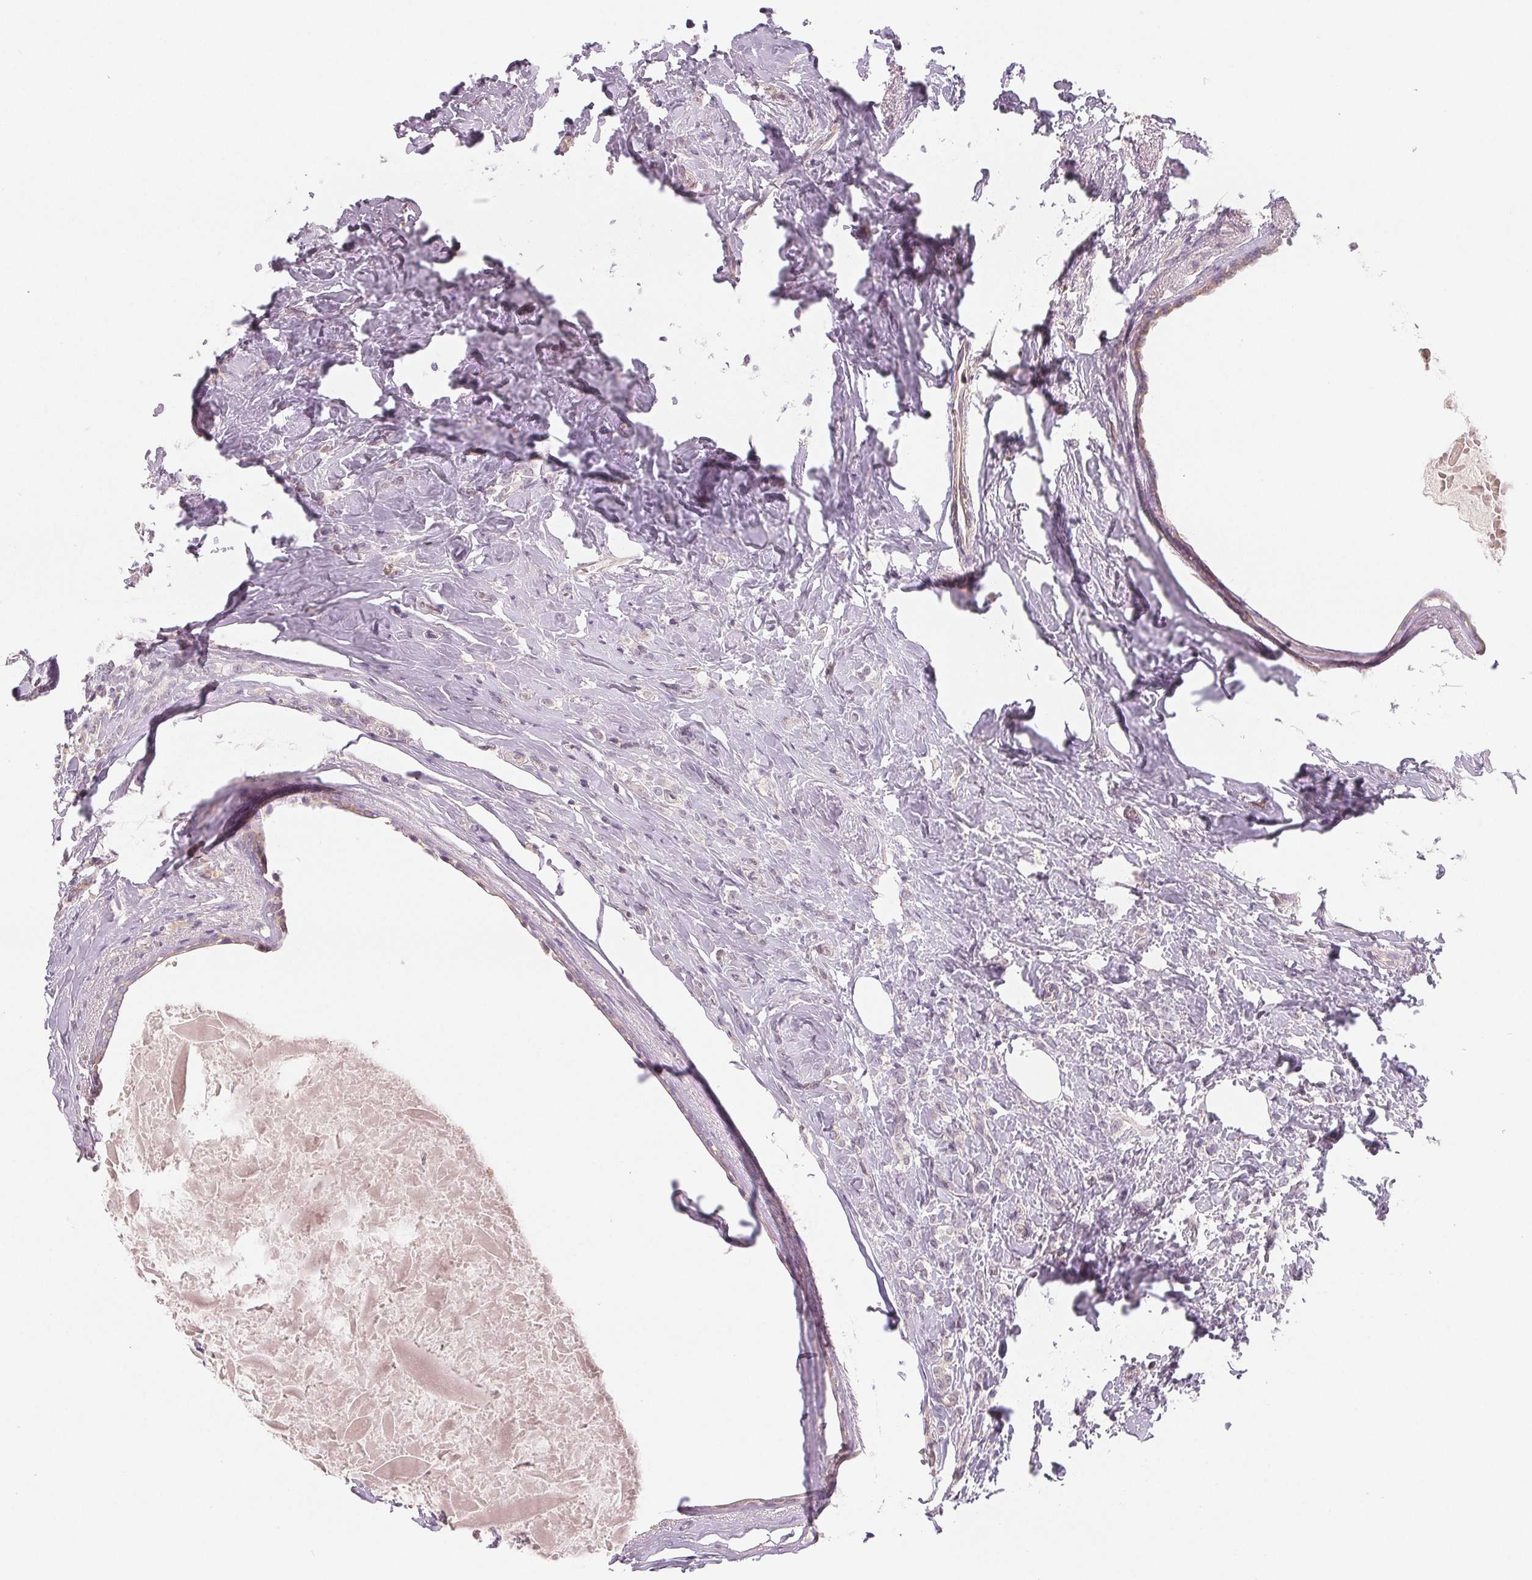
{"staining": {"intensity": "negative", "quantity": "none", "location": "none"}, "tissue": "breast cancer", "cell_type": "Tumor cells", "image_type": "cancer", "snomed": [{"axis": "morphology", "description": "Normal tissue, NOS"}, {"axis": "morphology", "description": "Duct carcinoma"}, {"axis": "topography", "description": "Breast"}], "caption": "An immunohistochemistry photomicrograph of intraductal carcinoma (breast) is shown. There is no staining in tumor cells of intraductal carcinoma (breast). (DAB IHC with hematoxylin counter stain).", "gene": "CFC1", "patient": {"sex": "female", "age": 77}}